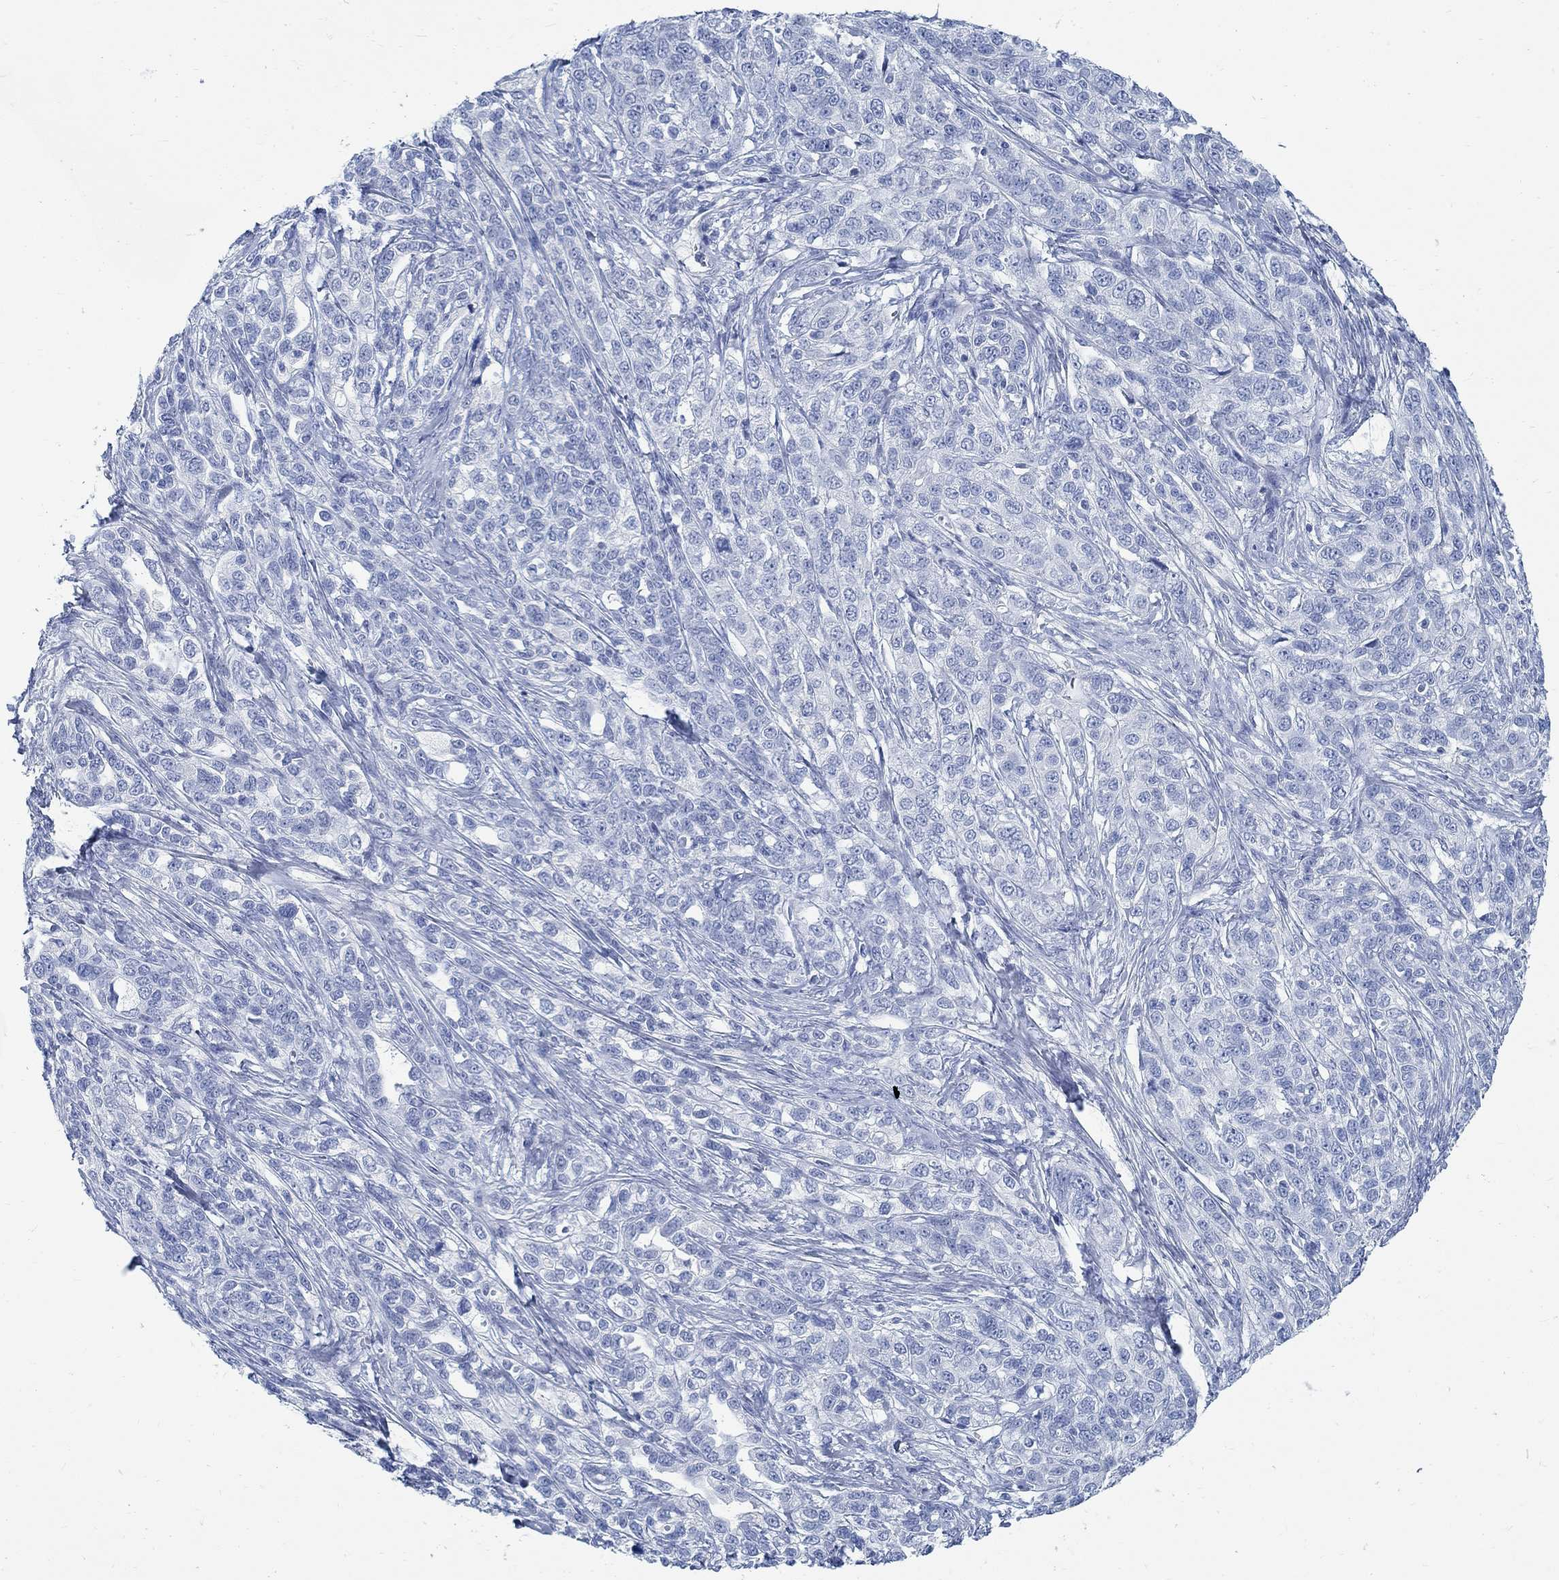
{"staining": {"intensity": "negative", "quantity": "none", "location": "none"}, "tissue": "ovarian cancer", "cell_type": "Tumor cells", "image_type": "cancer", "snomed": [{"axis": "morphology", "description": "Cystadenocarcinoma, serous, NOS"}, {"axis": "topography", "description": "Ovary"}], "caption": "IHC micrograph of human serous cystadenocarcinoma (ovarian) stained for a protein (brown), which reveals no positivity in tumor cells.", "gene": "RBM20", "patient": {"sex": "female", "age": 71}}